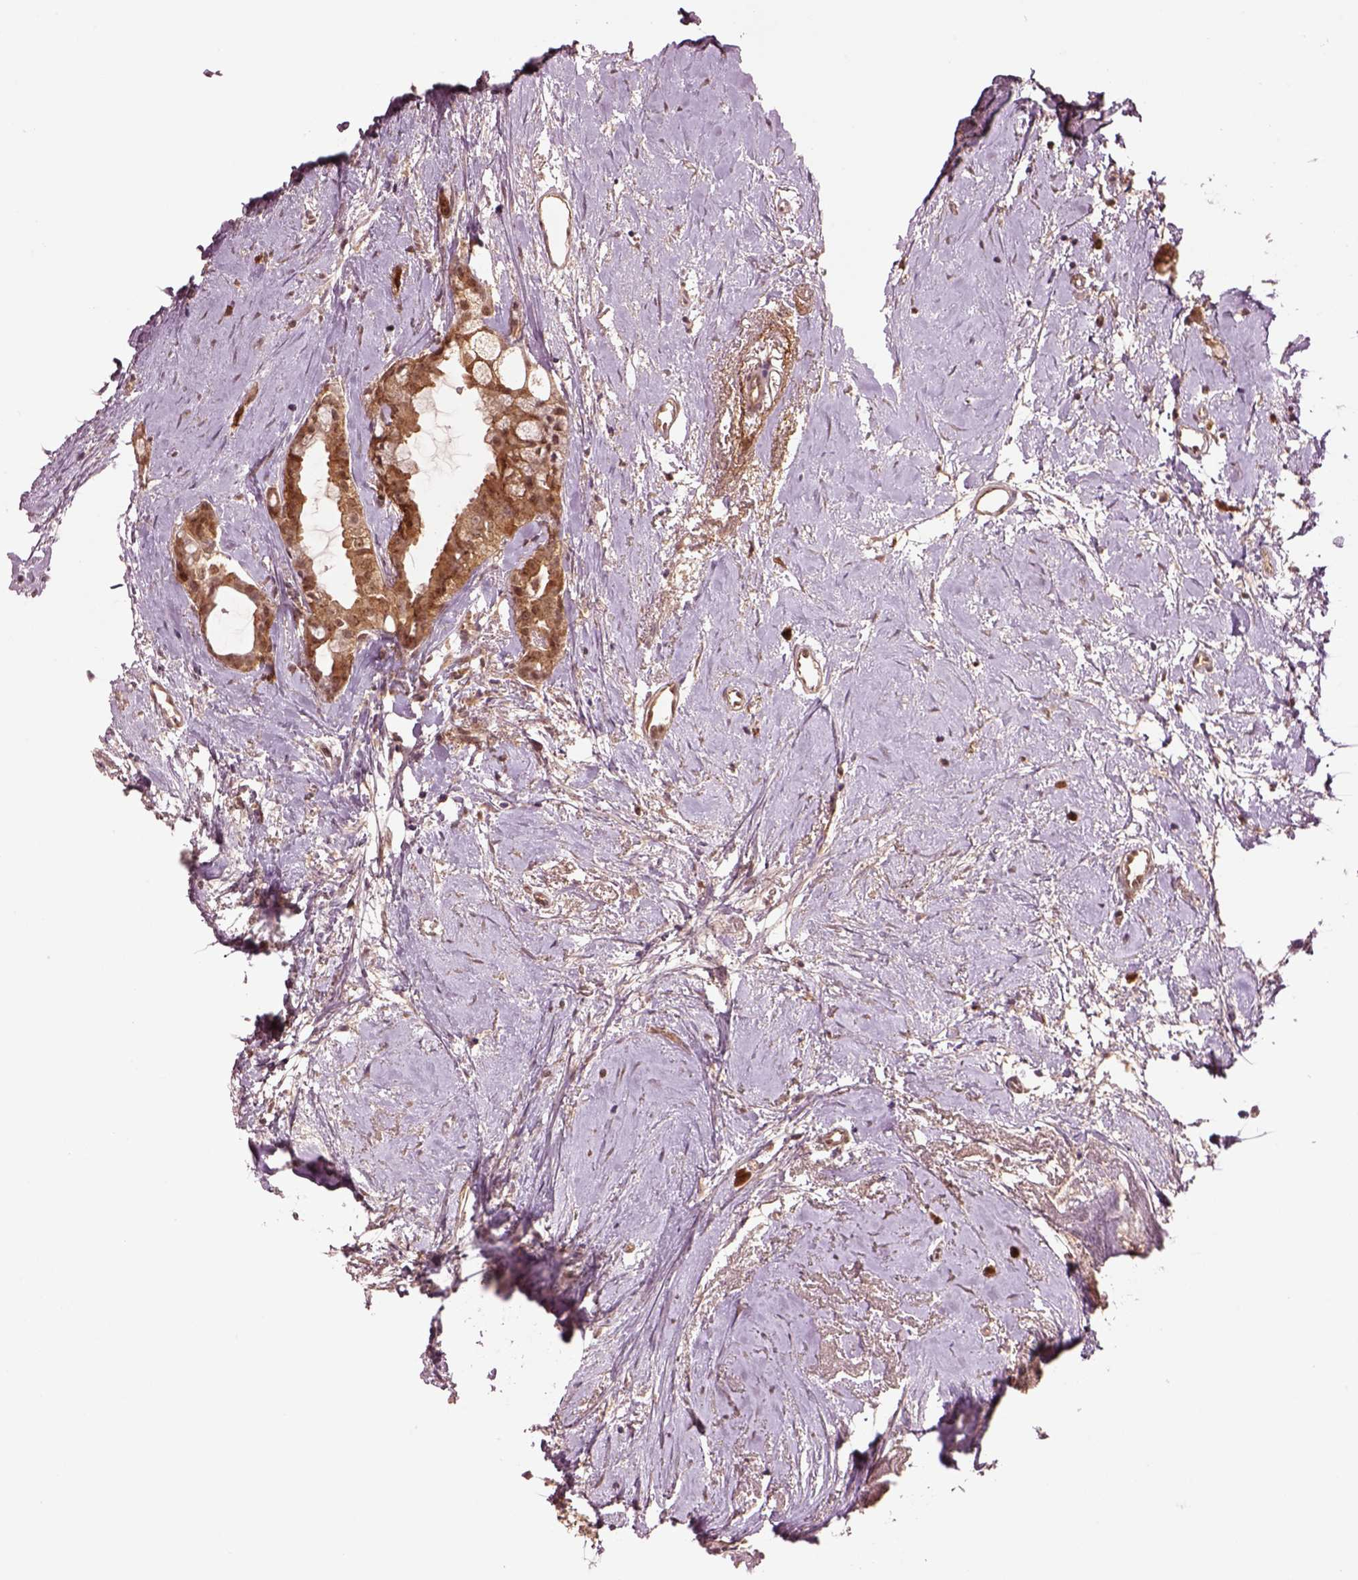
{"staining": {"intensity": "strong", "quantity": ">75%", "location": "cytoplasmic/membranous"}, "tissue": "breast cancer", "cell_type": "Tumor cells", "image_type": "cancer", "snomed": [{"axis": "morphology", "description": "Duct carcinoma"}, {"axis": "topography", "description": "Breast"}], "caption": "Immunohistochemistry photomicrograph of breast cancer (infiltrating ductal carcinoma) stained for a protein (brown), which reveals high levels of strong cytoplasmic/membranous positivity in approximately >75% of tumor cells.", "gene": "MDP1", "patient": {"sex": "female", "age": 40}}